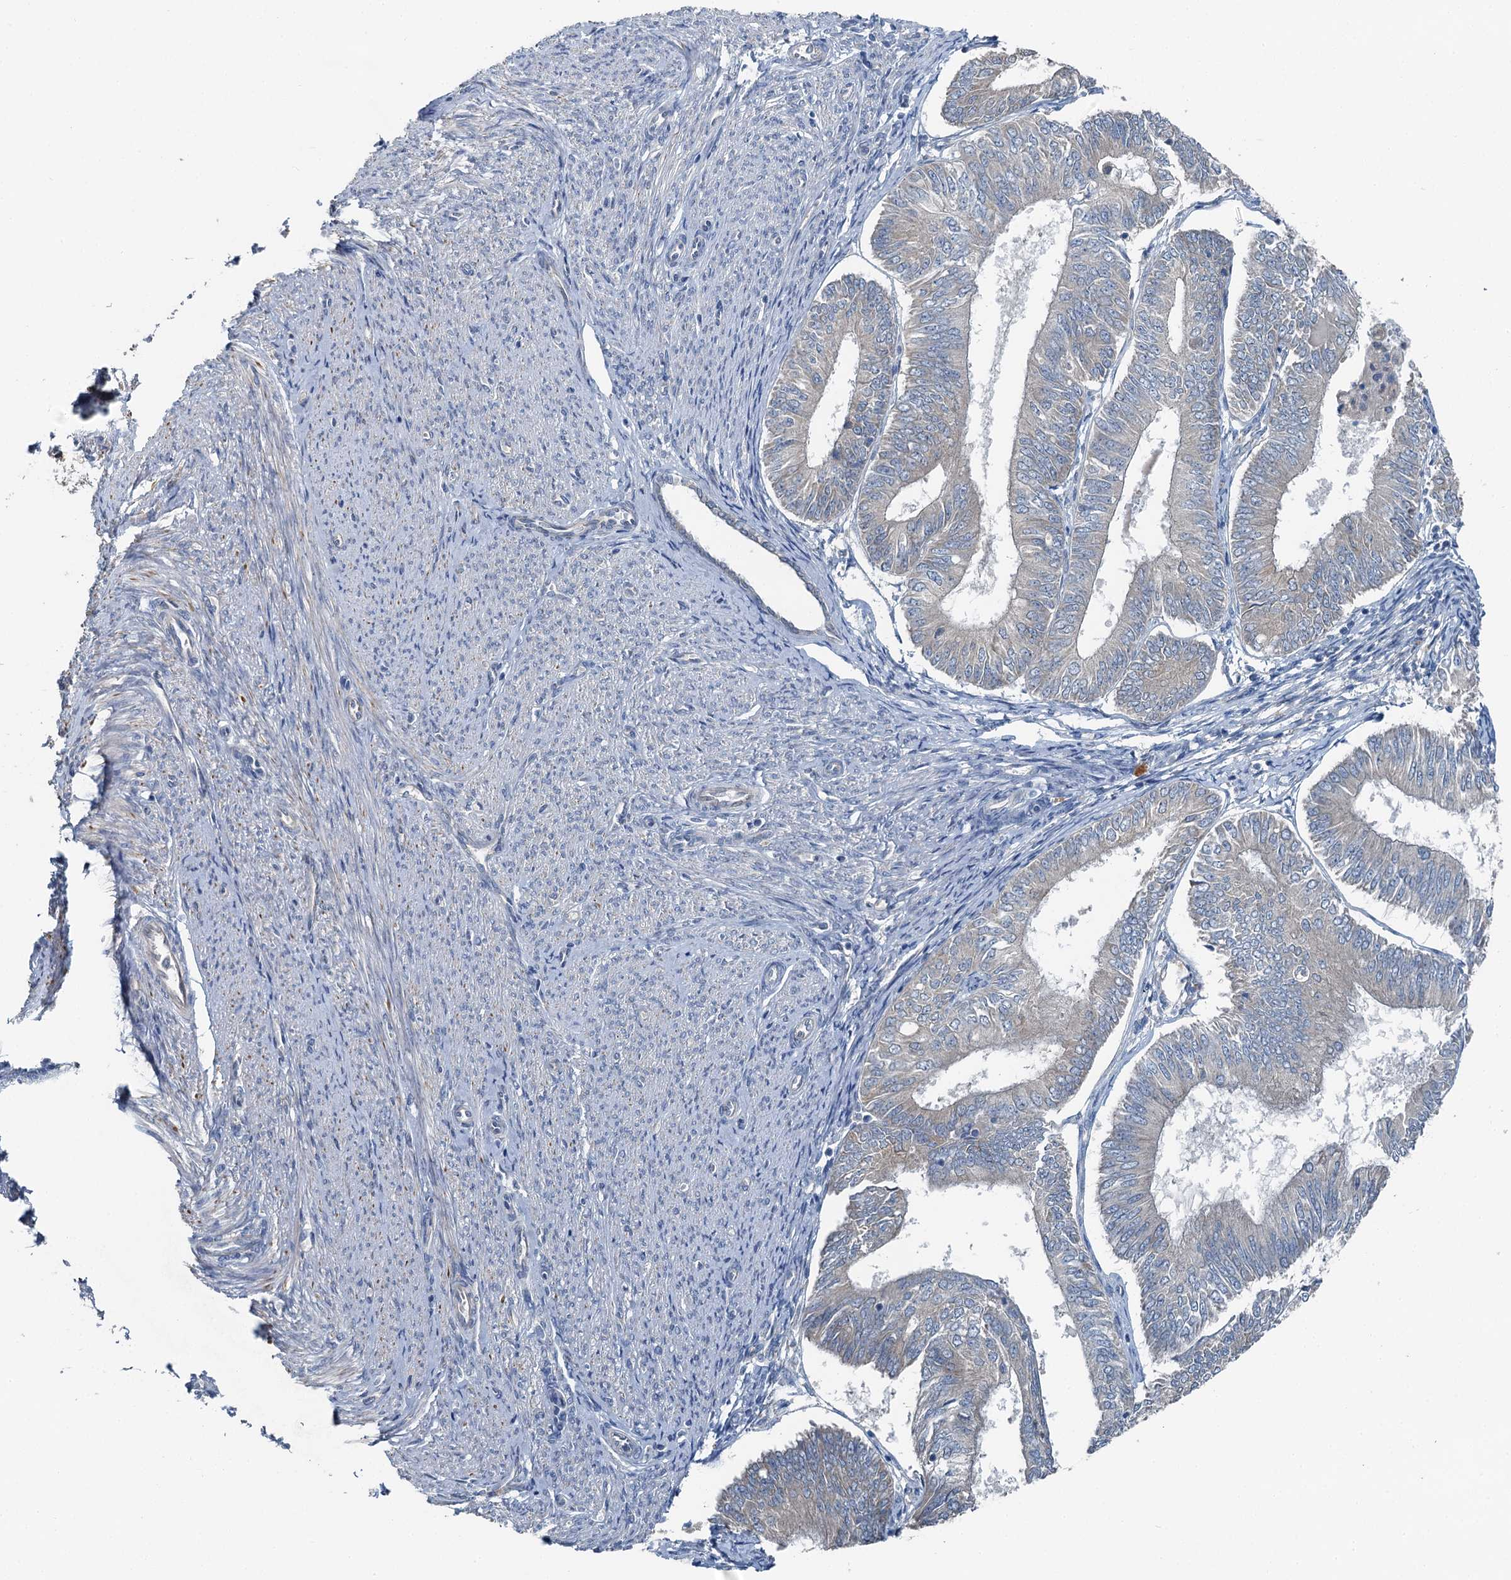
{"staining": {"intensity": "negative", "quantity": "none", "location": "none"}, "tissue": "endometrial cancer", "cell_type": "Tumor cells", "image_type": "cancer", "snomed": [{"axis": "morphology", "description": "Adenocarcinoma, NOS"}, {"axis": "topography", "description": "Endometrium"}], "caption": "Tumor cells show no significant positivity in endometrial cancer.", "gene": "C6orf120", "patient": {"sex": "female", "age": 58}}